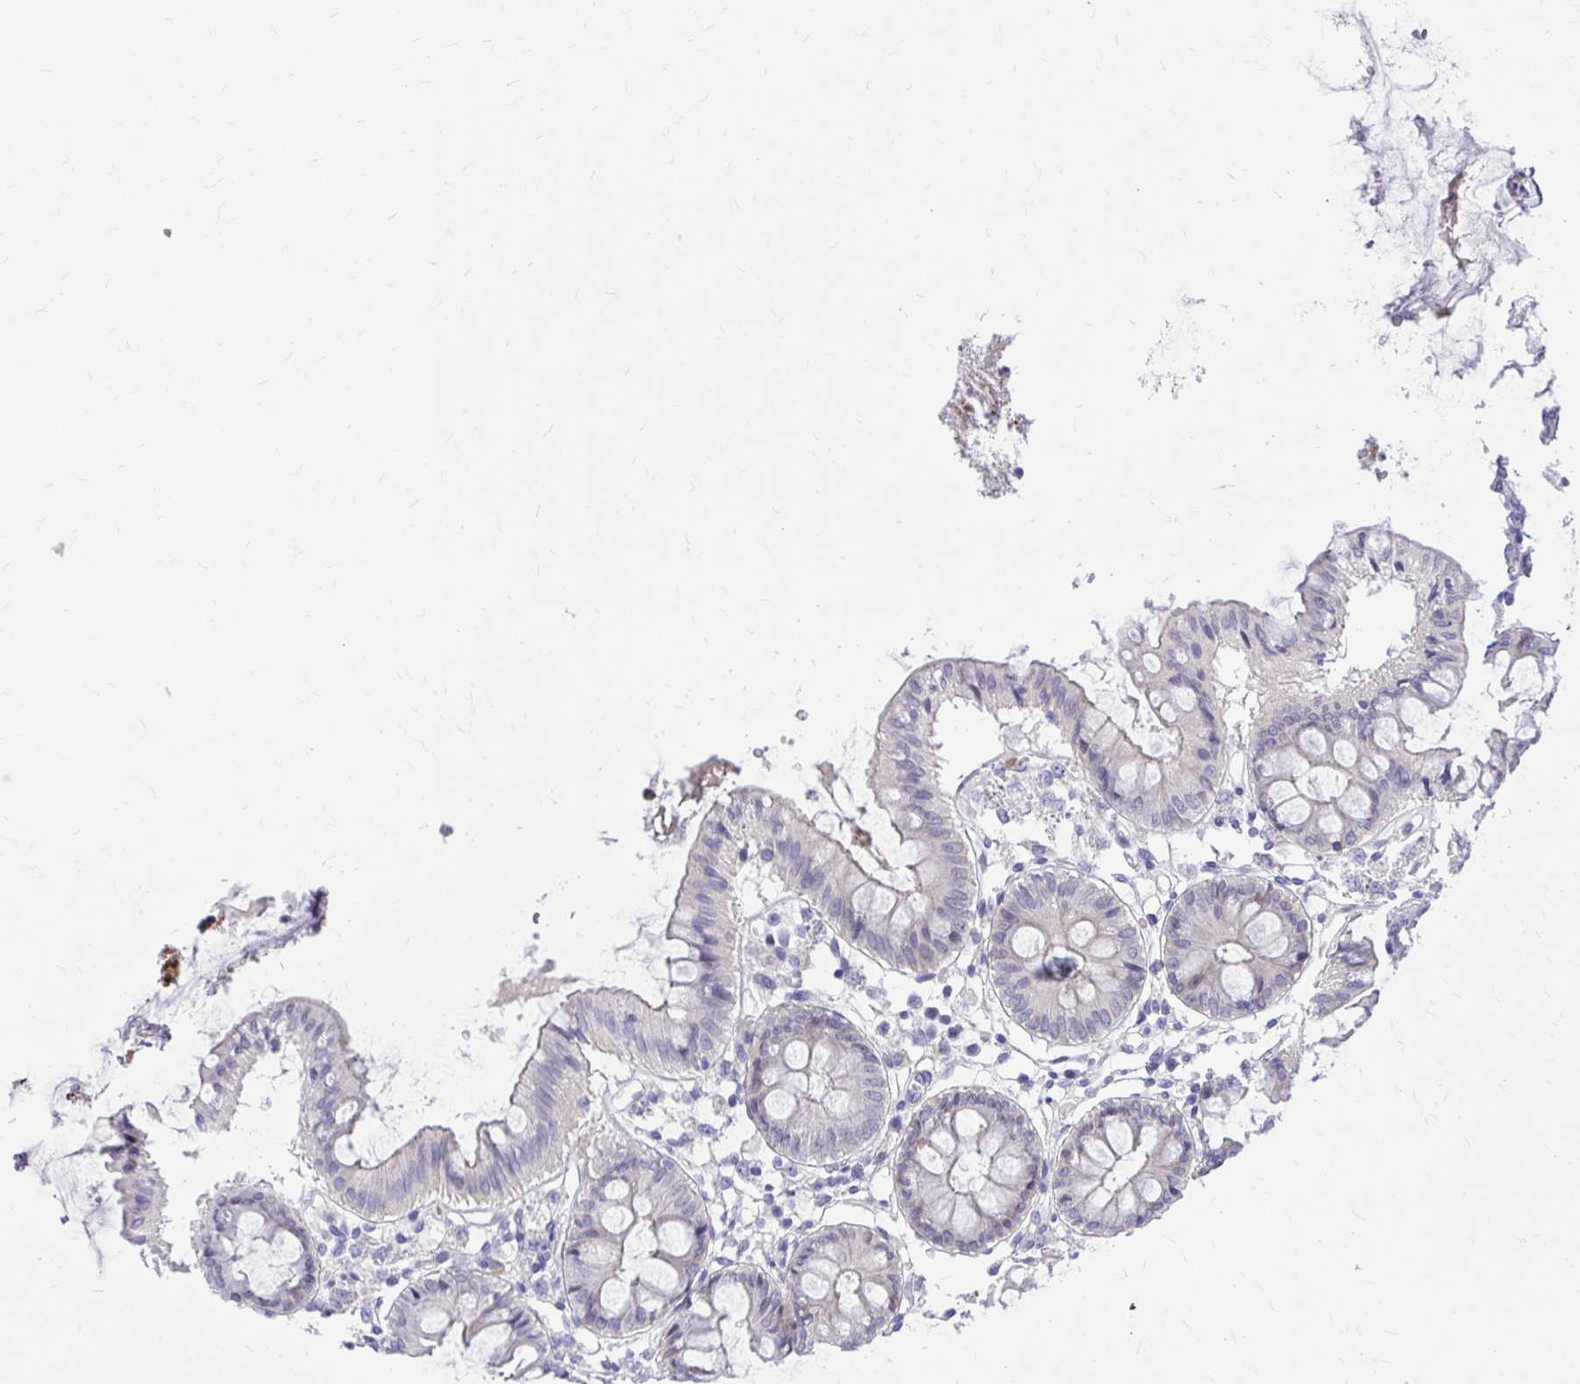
{"staining": {"intensity": "weak", "quantity": "<25%", "location": "cytoplasmic/membranous"}, "tissue": "colon", "cell_type": "Endothelial cells", "image_type": "normal", "snomed": [{"axis": "morphology", "description": "Normal tissue, NOS"}, {"axis": "topography", "description": "Colon"}], "caption": "This is an IHC image of normal human colon. There is no positivity in endothelial cells.", "gene": "ADAMTSL1", "patient": {"sex": "female", "age": 84}}